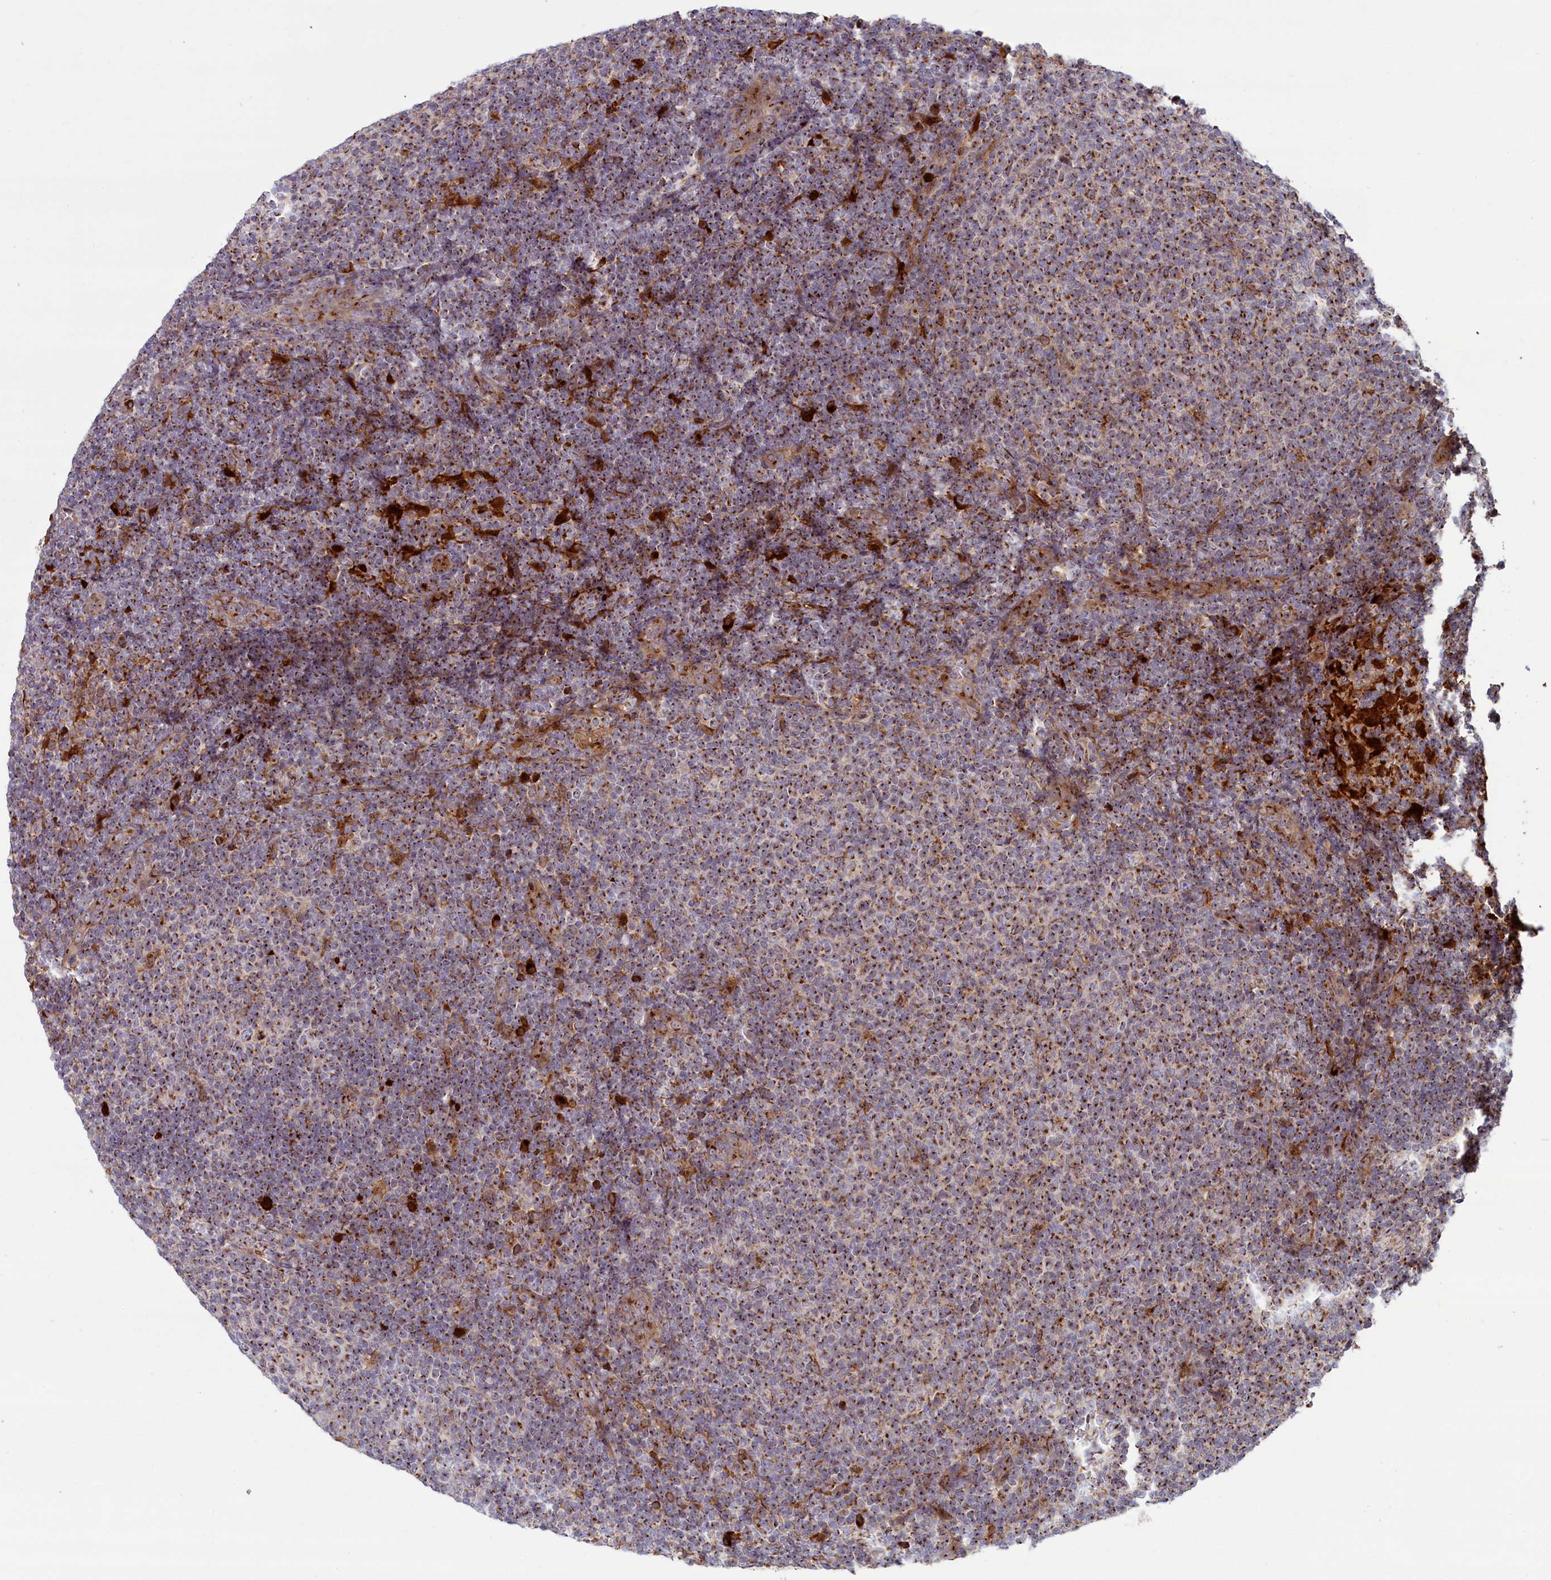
{"staining": {"intensity": "moderate", "quantity": ">75%", "location": "cytoplasmic/membranous"}, "tissue": "lymphoma", "cell_type": "Tumor cells", "image_type": "cancer", "snomed": [{"axis": "morphology", "description": "Malignant lymphoma, non-Hodgkin's type, Low grade"}, {"axis": "topography", "description": "Lymph node"}], "caption": "Human lymphoma stained with a protein marker exhibits moderate staining in tumor cells.", "gene": "BLVRB", "patient": {"sex": "male", "age": 66}}